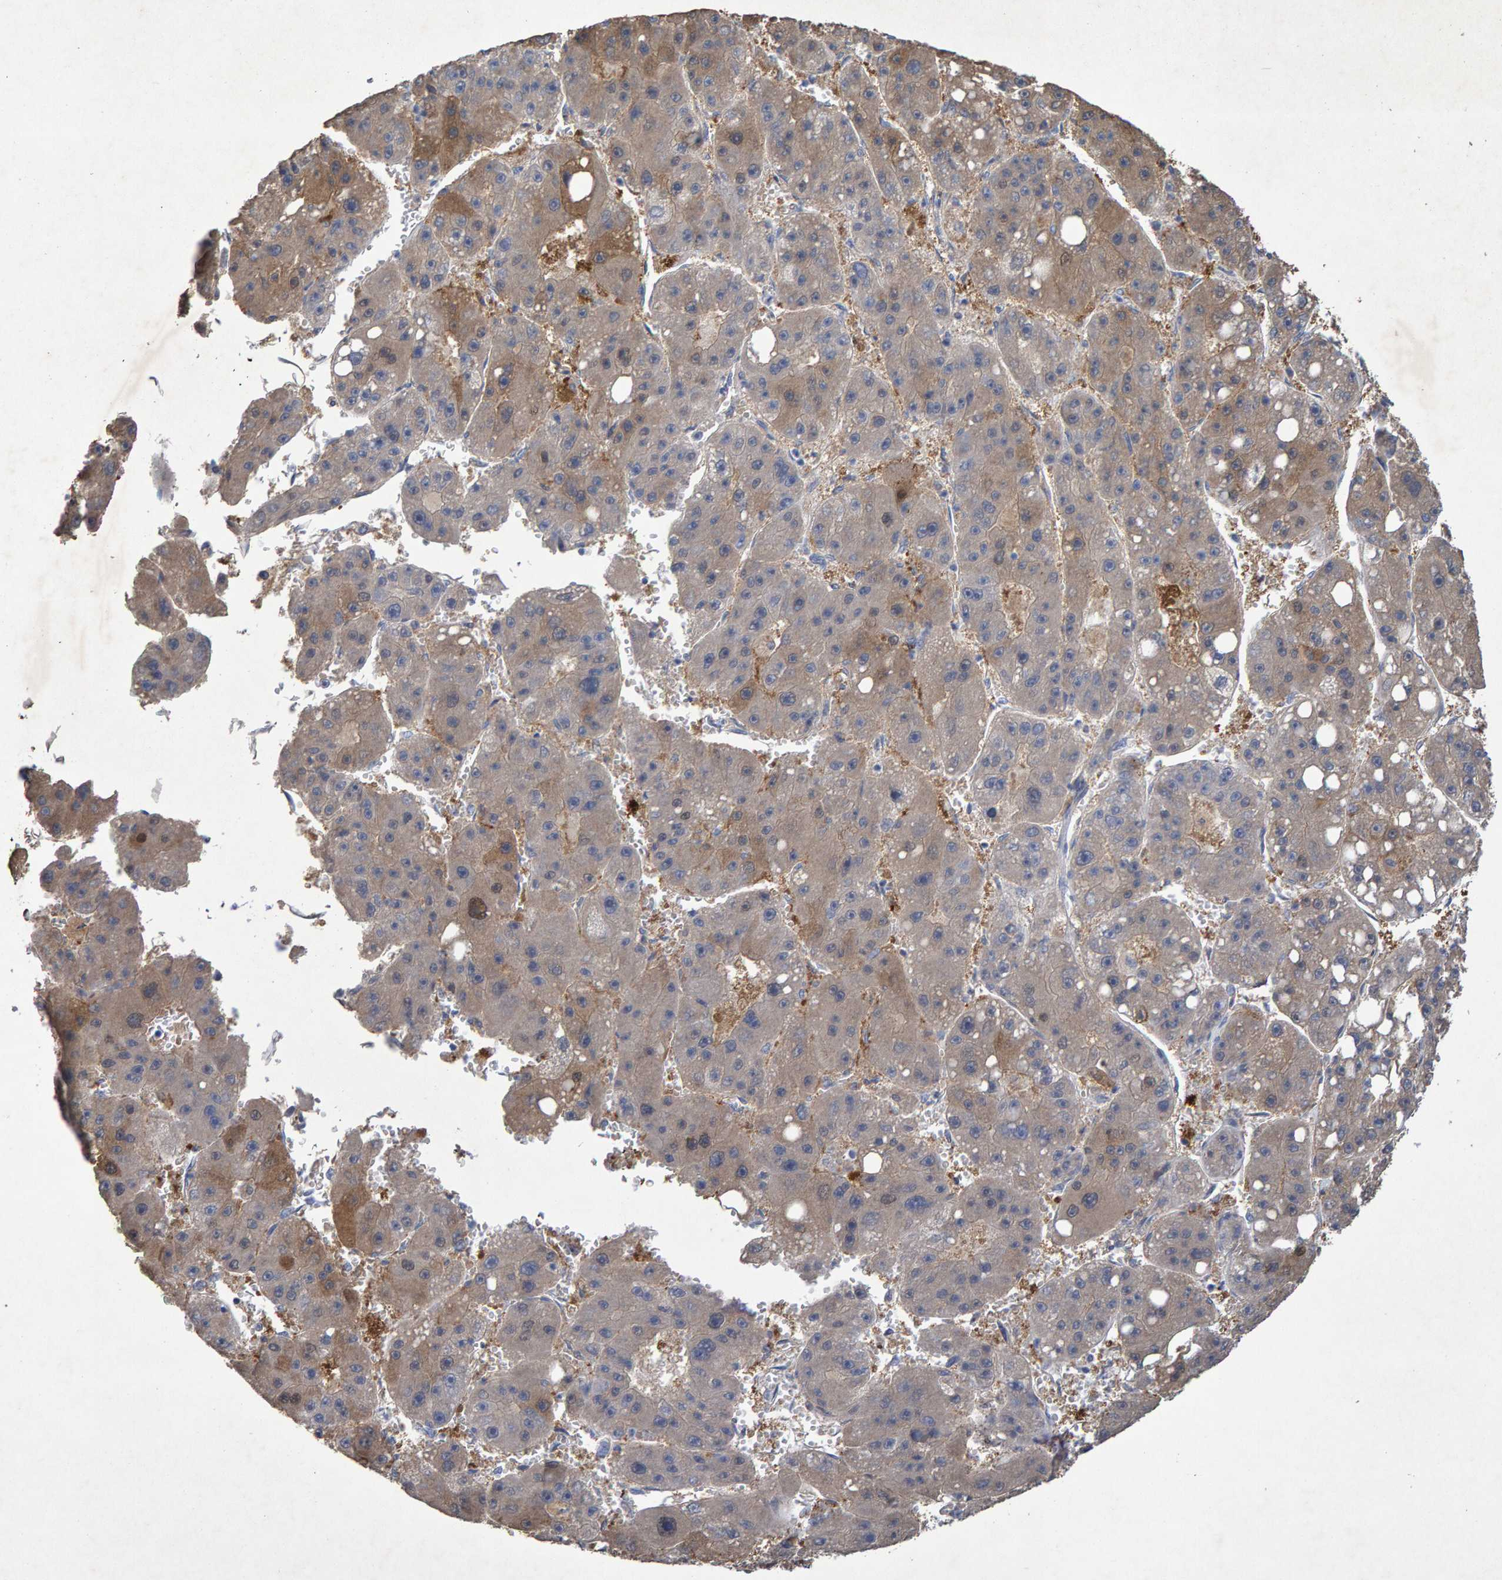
{"staining": {"intensity": "weak", "quantity": ">75%", "location": "cytoplasmic/membranous"}, "tissue": "liver cancer", "cell_type": "Tumor cells", "image_type": "cancer", "snomed": [{"axis": "morphology", "description": "Carcinoma, Hepatocellular, NOS"}, {"axis": "topography", "description": "Liver"}], "caption": "Weak cytoplasmic/membranous expression is identified in about >75% of tumor cells in hepatocellular carcinoma (liver). Nuclei are stained in blue.", "gene": "CTH", "patient": {"sex": "female", "age": 61}}